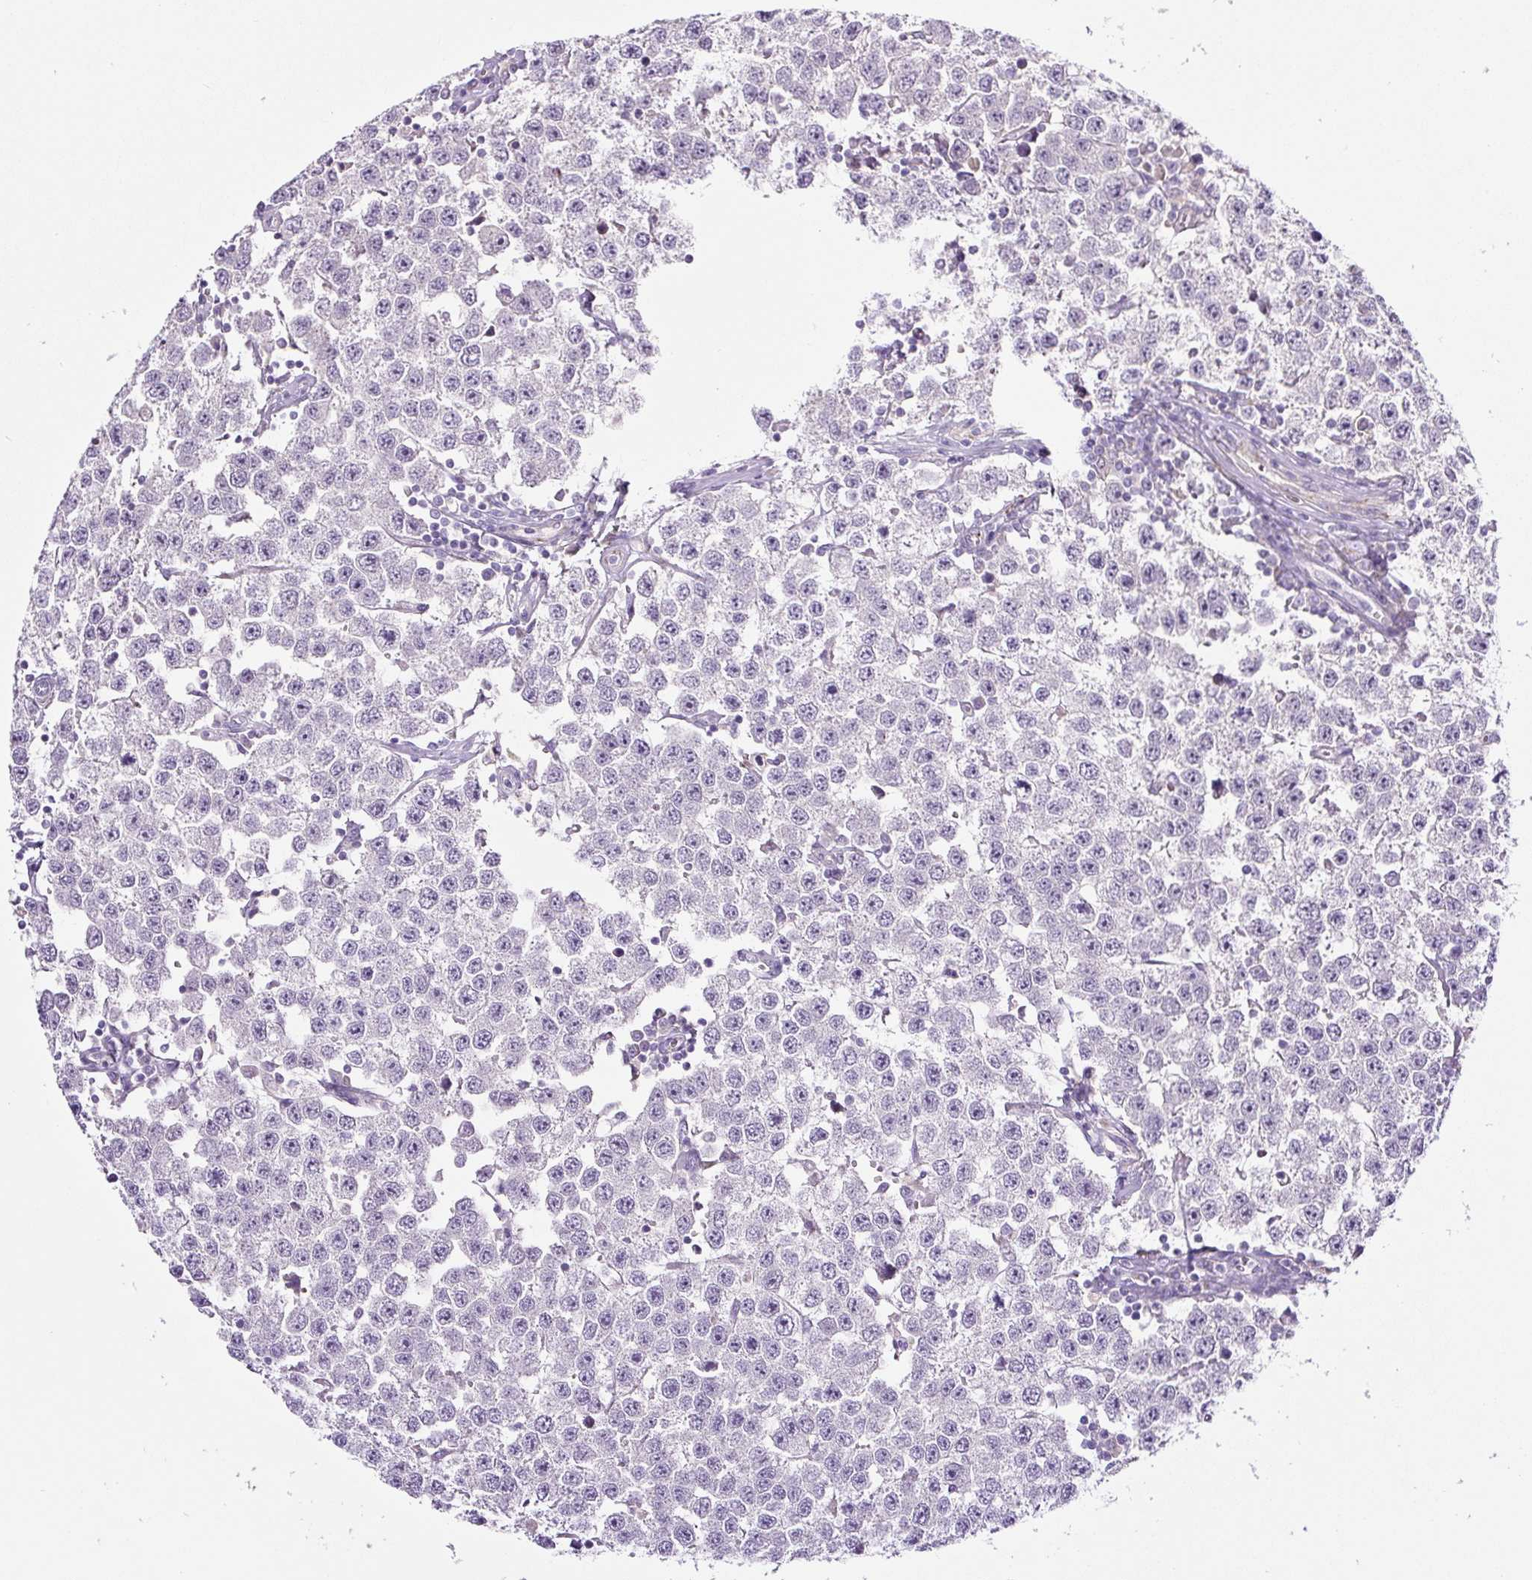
{"staining": {"intensity": "negative", "quantity": "none", "location": "none"}, "tissue": "testis cancer", "cell_type": "Tumor cells", "image_type": "cancer", "snomed": [{"axis": "morphology", "description": "Seminoma, NOS"}, {"axis": "topography", "description": "Testis"}], "caption": "A high-resolution micrograph shows immunohistochemistry staining of testis cancer (seminoma), which demonstrates no significant staining in tumor cells.", "gene": "HPS4", "patient": {"sex": "male", "age": 34}}